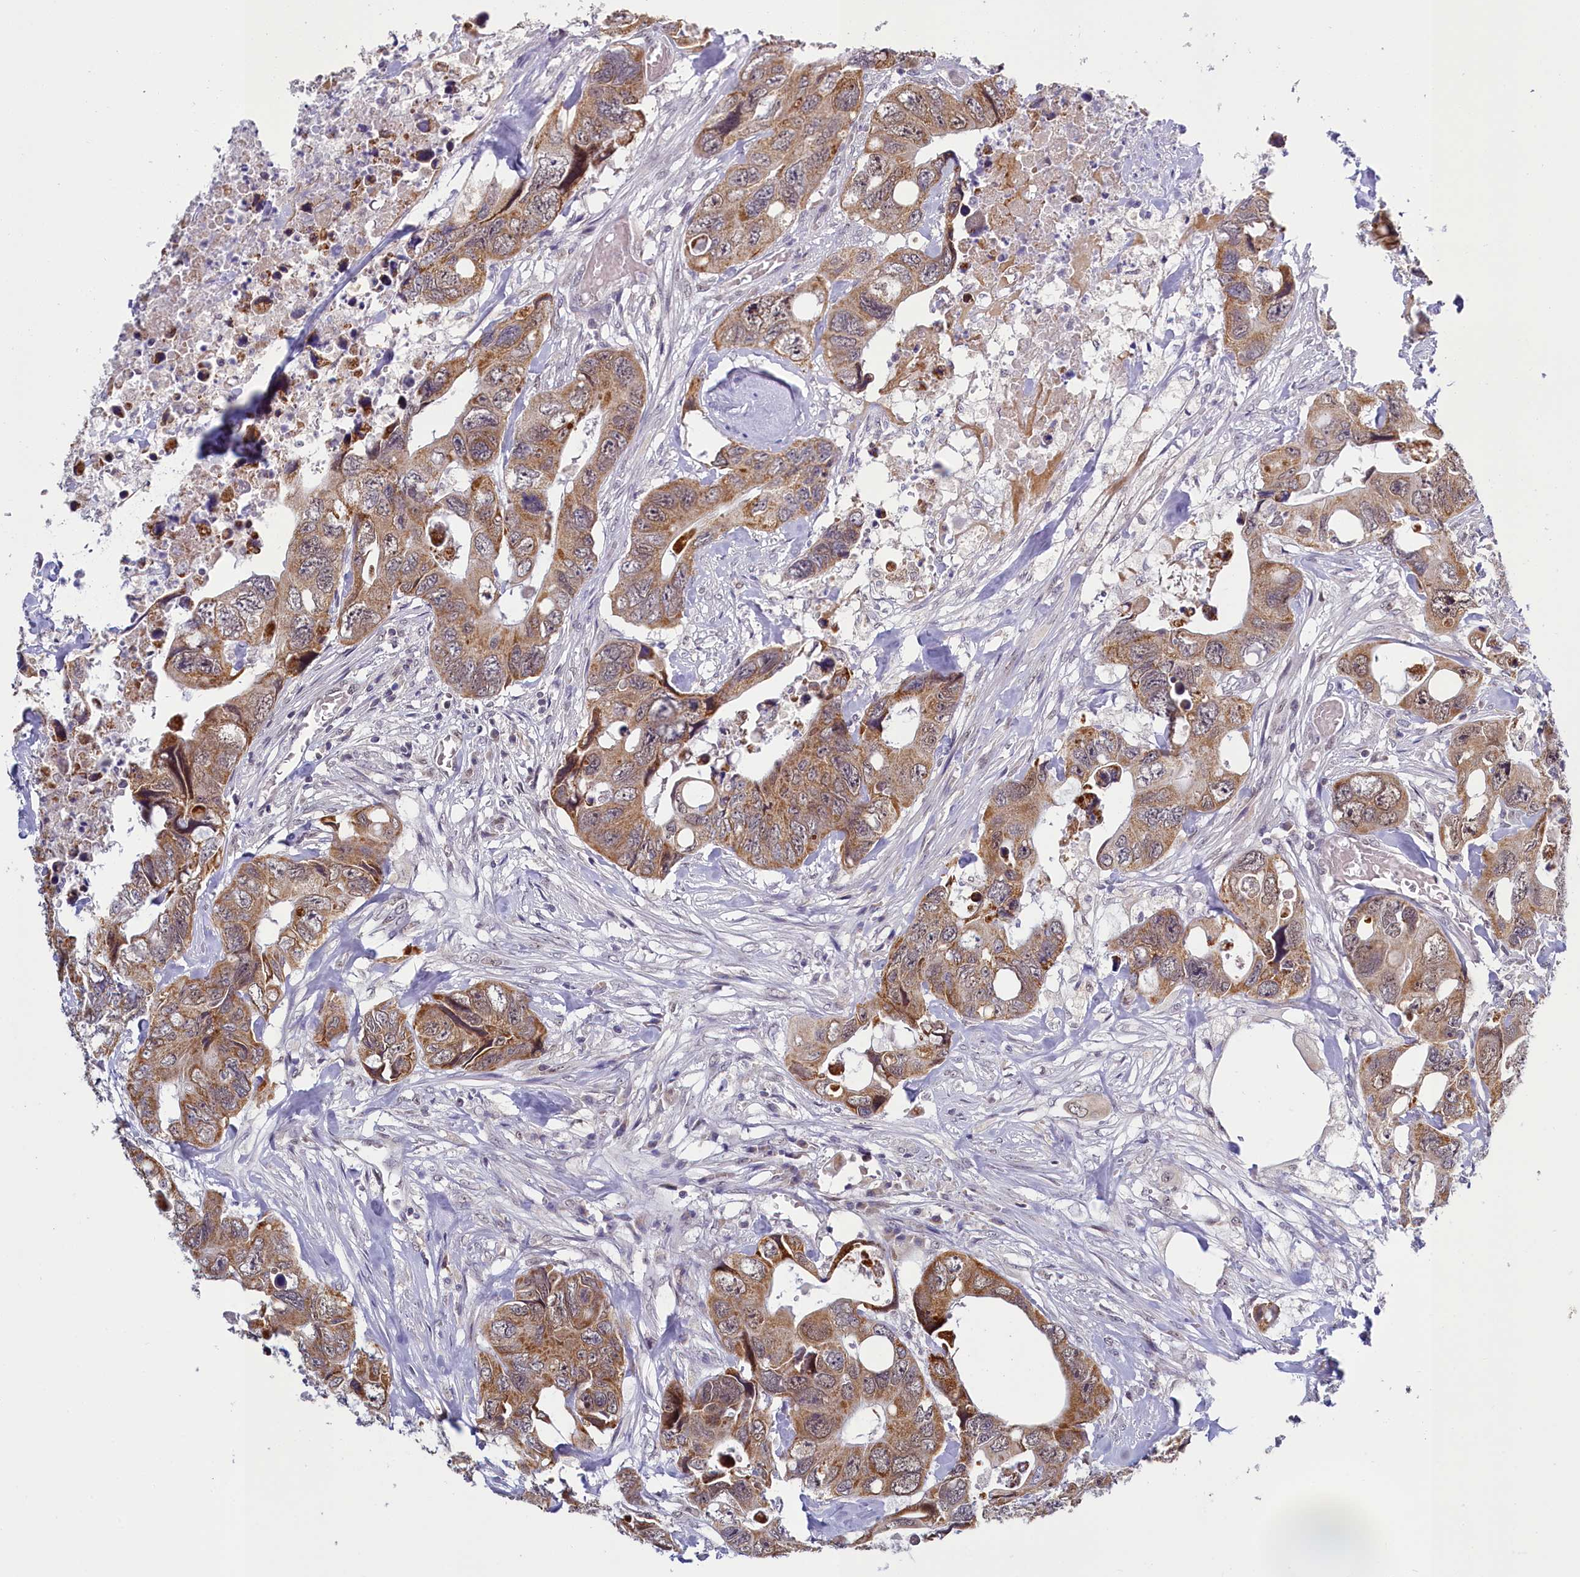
{"staining": {"intensity": "moderate", "quantity": ">75%", "location": "cytoplasmic/membranous"}, "tissue": "colorectal cancer", "cell_type": "Tumor cells", "image_type": "cancer", "snomed": [{"axis": "morphology", "description": "Adenocarcinoma, NOS"}, {"axis": "topography", "description": "Rectum"}], "caption": "Brown immunohistochemical staining in human adenocarcinoma (colorectal) displays moderate cytoplasmic/membranous positivity in approximately >75% of tumor cells. (brown staining indicates protein expression, while blue staining denotes nuclei).", "gene": "PPHLN1", "patient": {"sex": "male", "age": 57}}